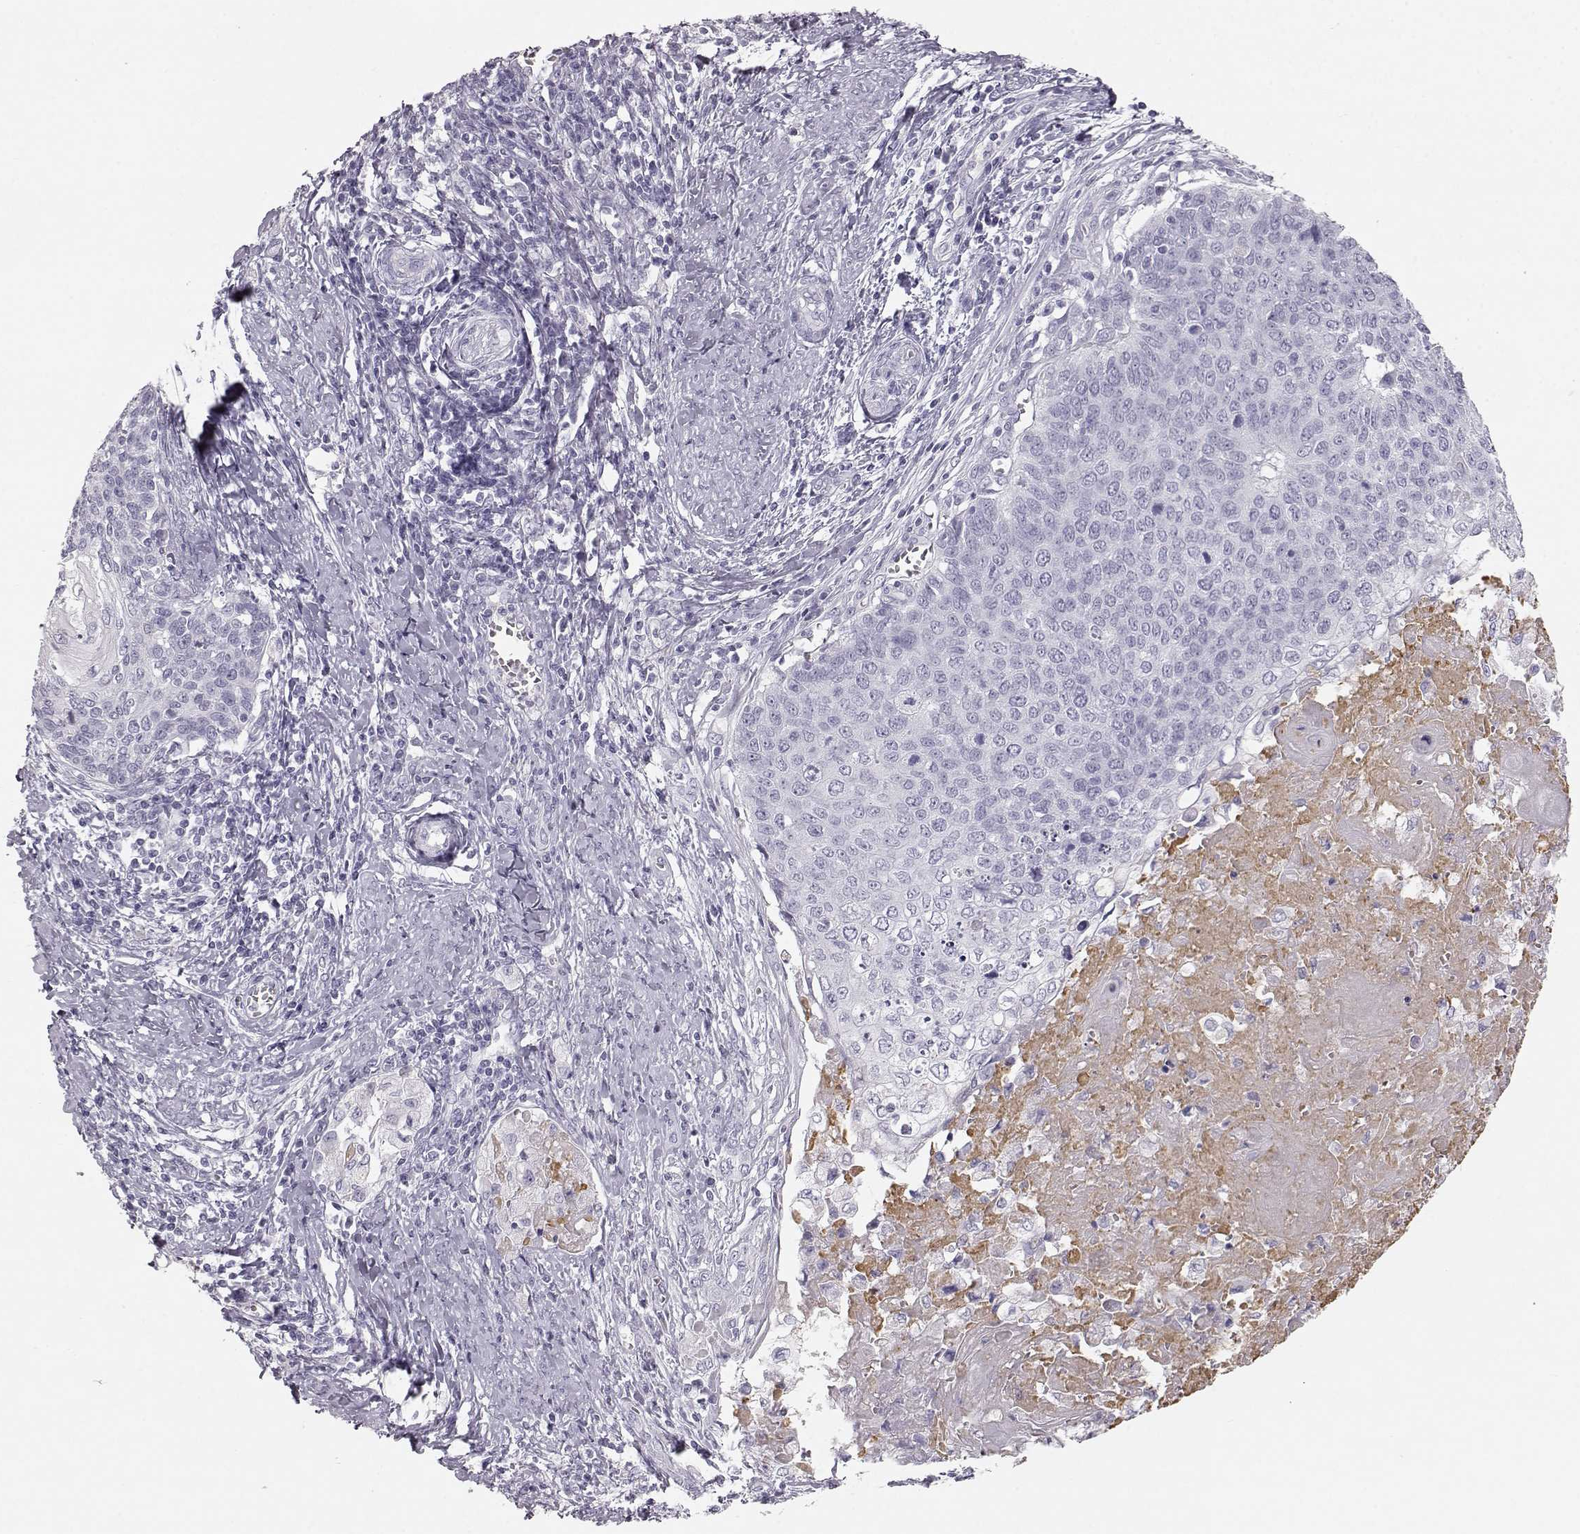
{"staining": {"intensity": "negative", "quantity": "none", "location": "none"}, "tissue": "cervical cancer", "cell_type": "Tumor cells", "image_type": "cancer", "snomed": [{"axis": "morphology", "description": "Squamous cell carcinoma, NOS"}, {"axis": "topography", "description": "Cervix"}], "caption": "Cervical cancer was stained to show a protein in brown. There is no significant positivity in tumor cells.", "gene": "KRTAP16-1", "patient": {"sex": "female", "age": 39}}